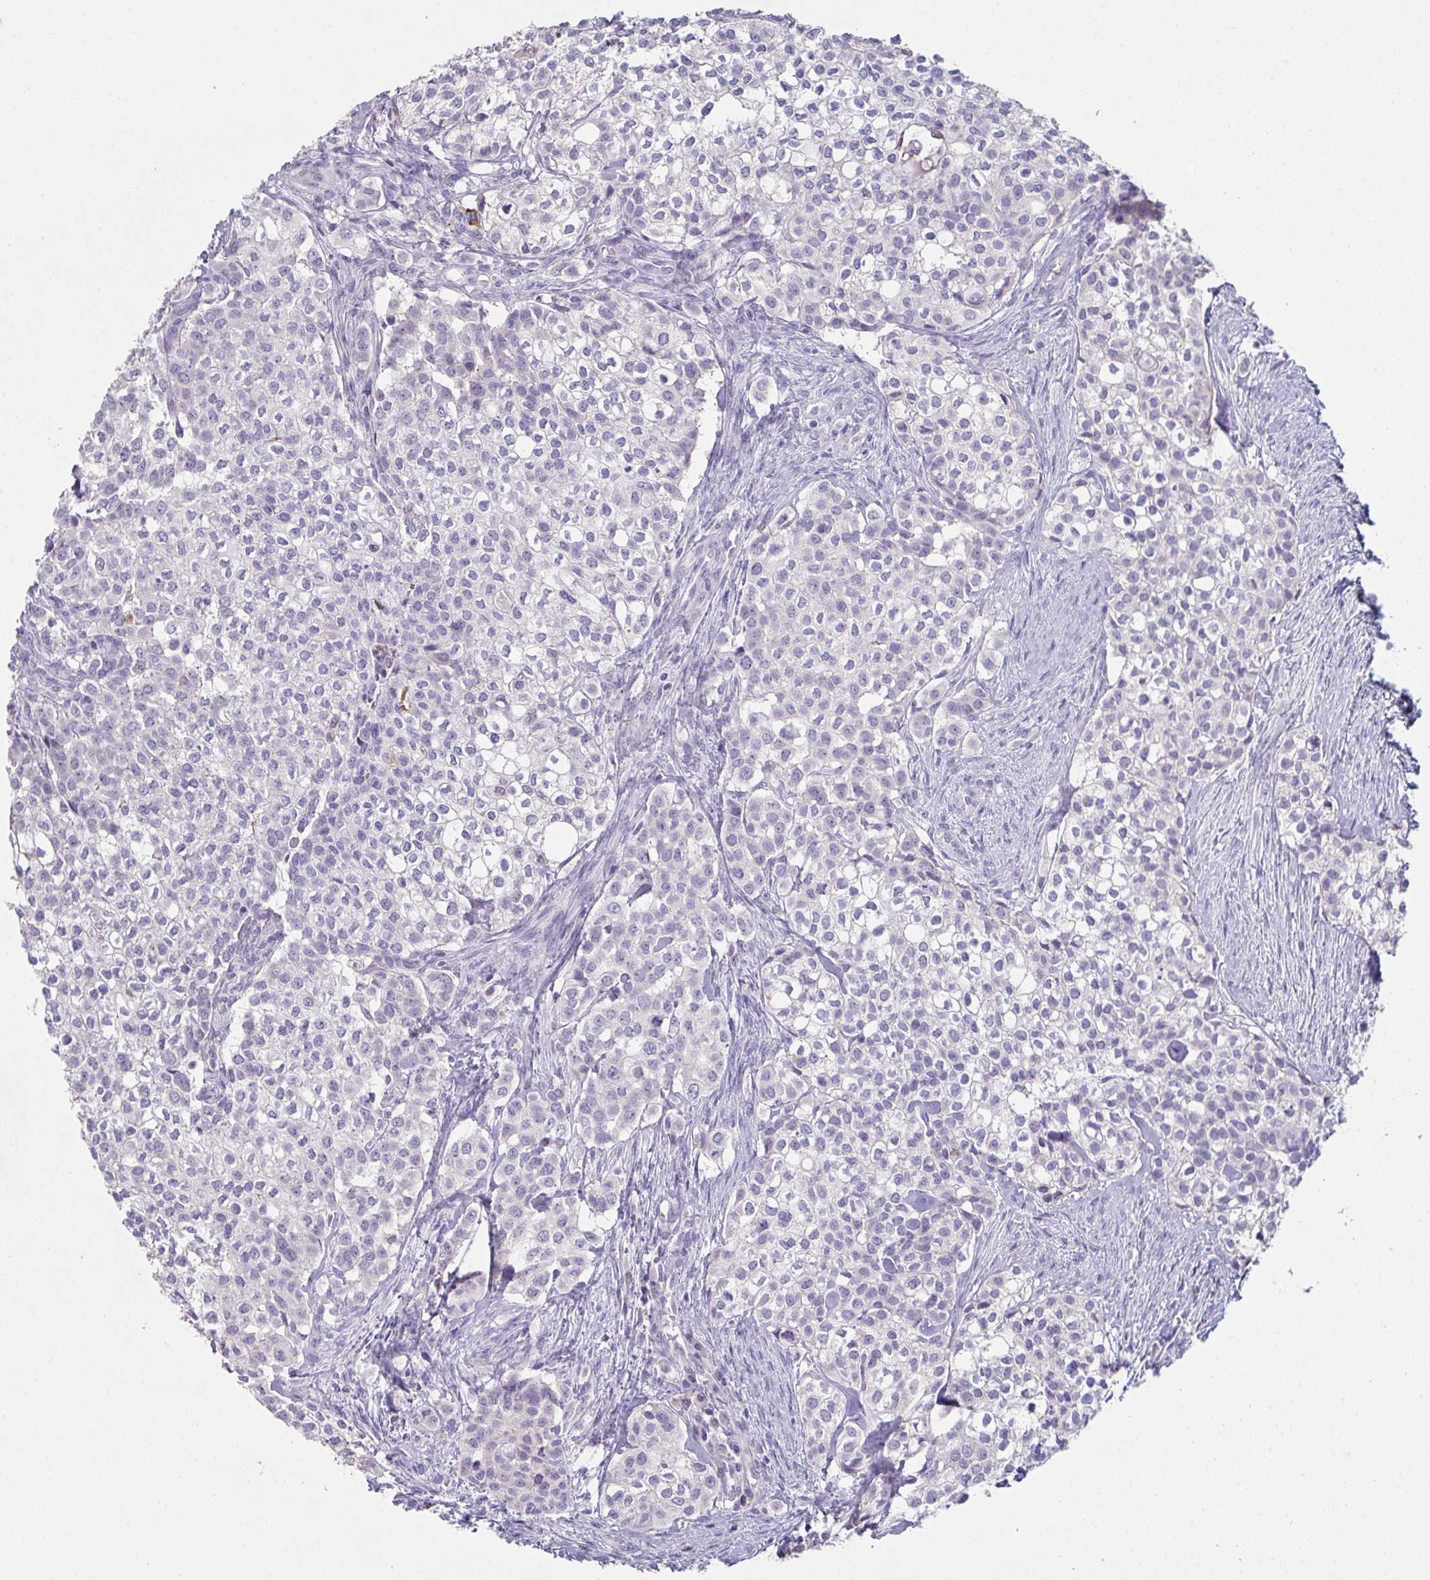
{"staining": {"intensity": "negative", "quantity": "none", "location": "none"}, "tissue": "head and neck cancer", "cell_type": "Tumor cells", "image_type": "cancer", "snomed": [{"axis": "morphology", "description": "Adenocarcinoma, NOS"}, {"axis": "topography", "description": "Head-Neck"}], "caption": "High magnification brightfield microscopy of head and neck cancer (adenocarcinoma) stained with DAB (3,3'-diaminobenzidine) (brown) and counterstained with hematoxylin (blue): tumor cells show no significant expression.", "gene": "ADAM21", "patient": {"sex": "male", "age": 81}}